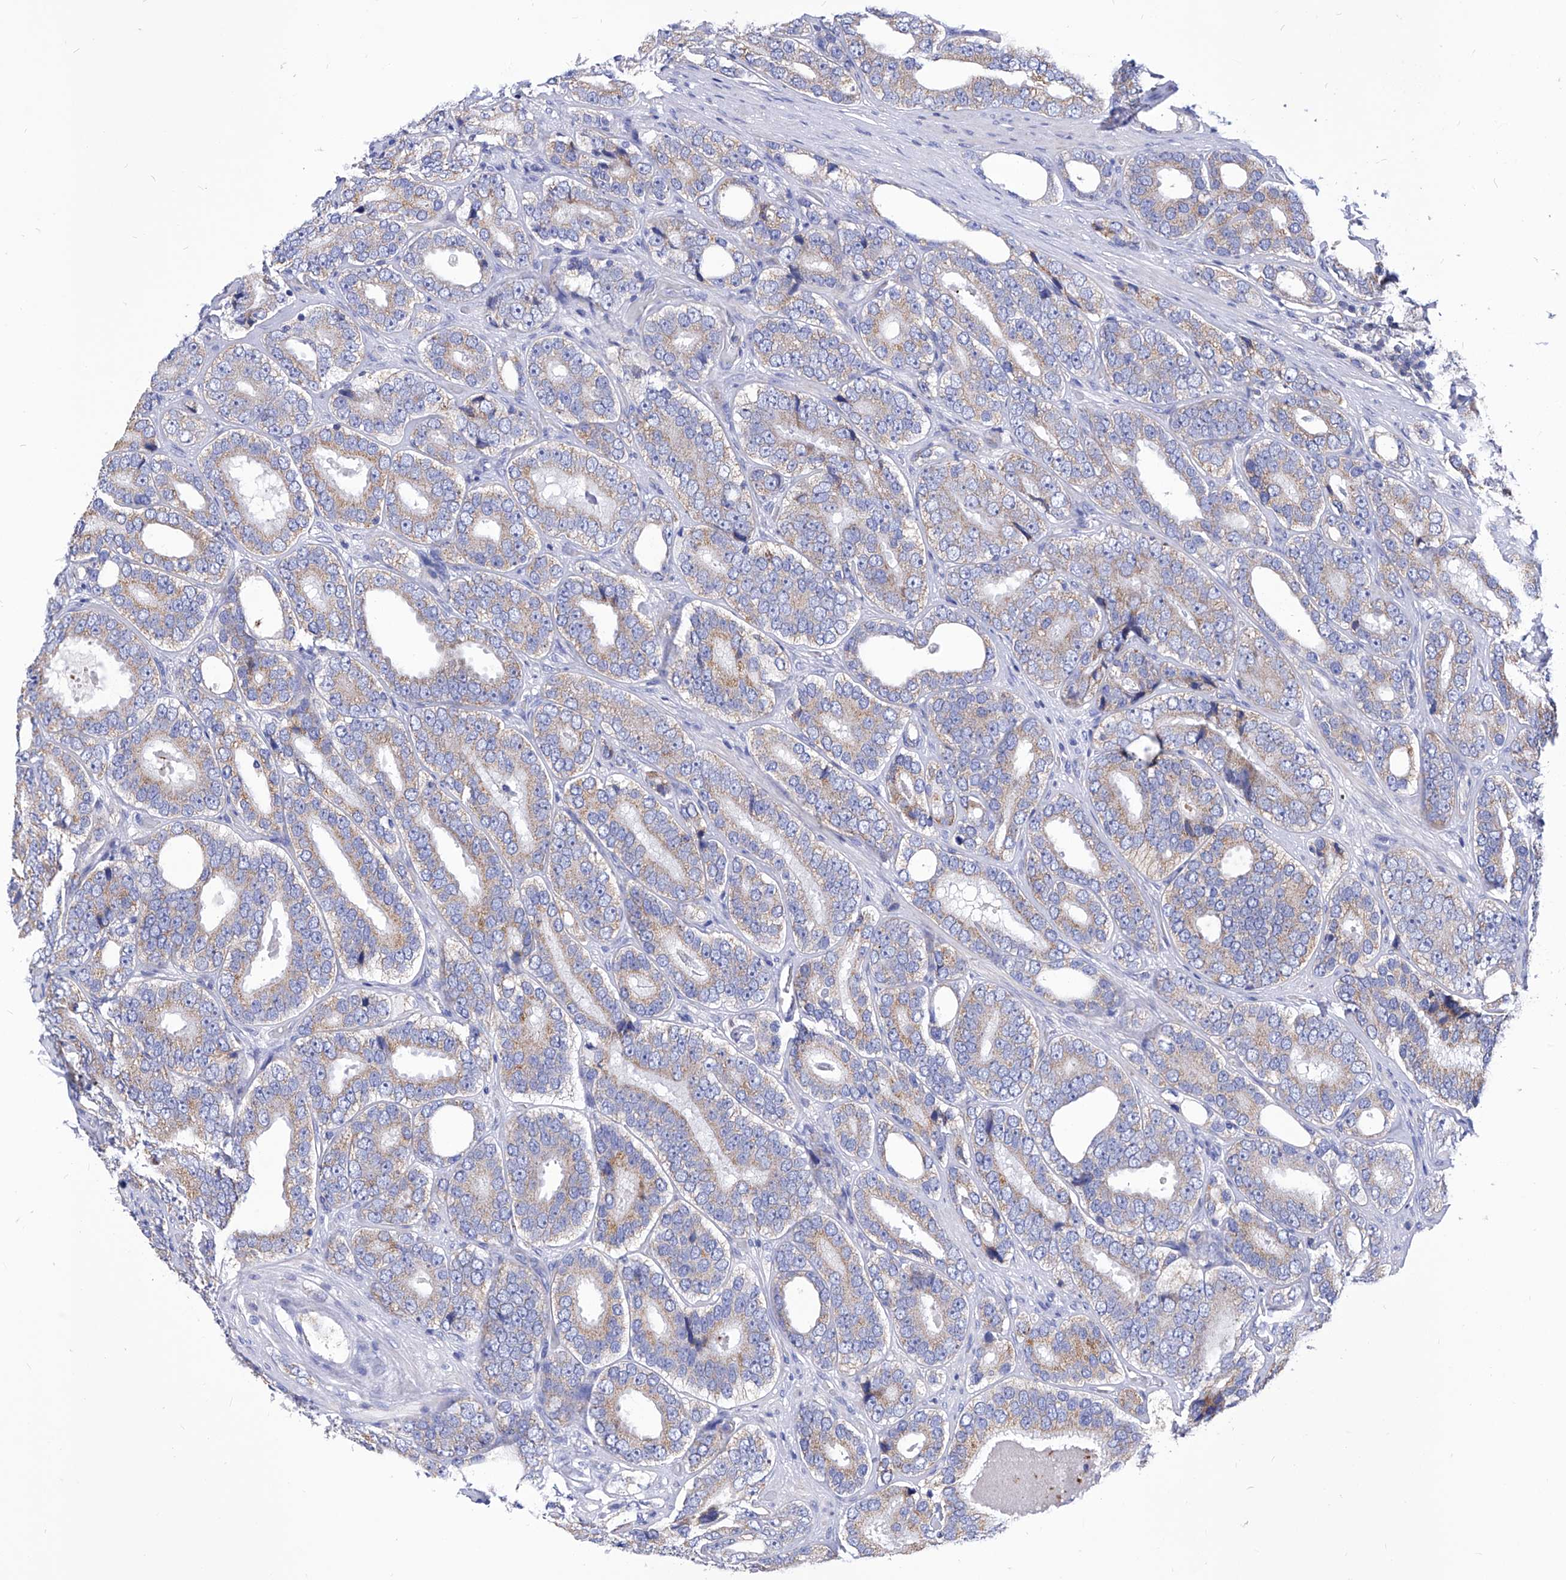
{"staining": {"intensity": "weak", "quantity": "25%-75%", "location": "cytoplasmic/membranous"}, "tissue": "prostate cancer", "cell_type": "Tumor cells", "image_type": "cancer", "snomed": [{"axis": "morphology", "description": "Adenocarcinoma, High grade"}, {"axis": "topography", "description": "Prostate"}], "caption": "This is an image of immunohistochemistry (IHC) staining of prostate high-grade adenocarcinoma, which shows weak positivity in the cytoplasmic/membranous of tumor cells.", "gene": "HRNR", "patient": {"sex": "male", "age": 56}}